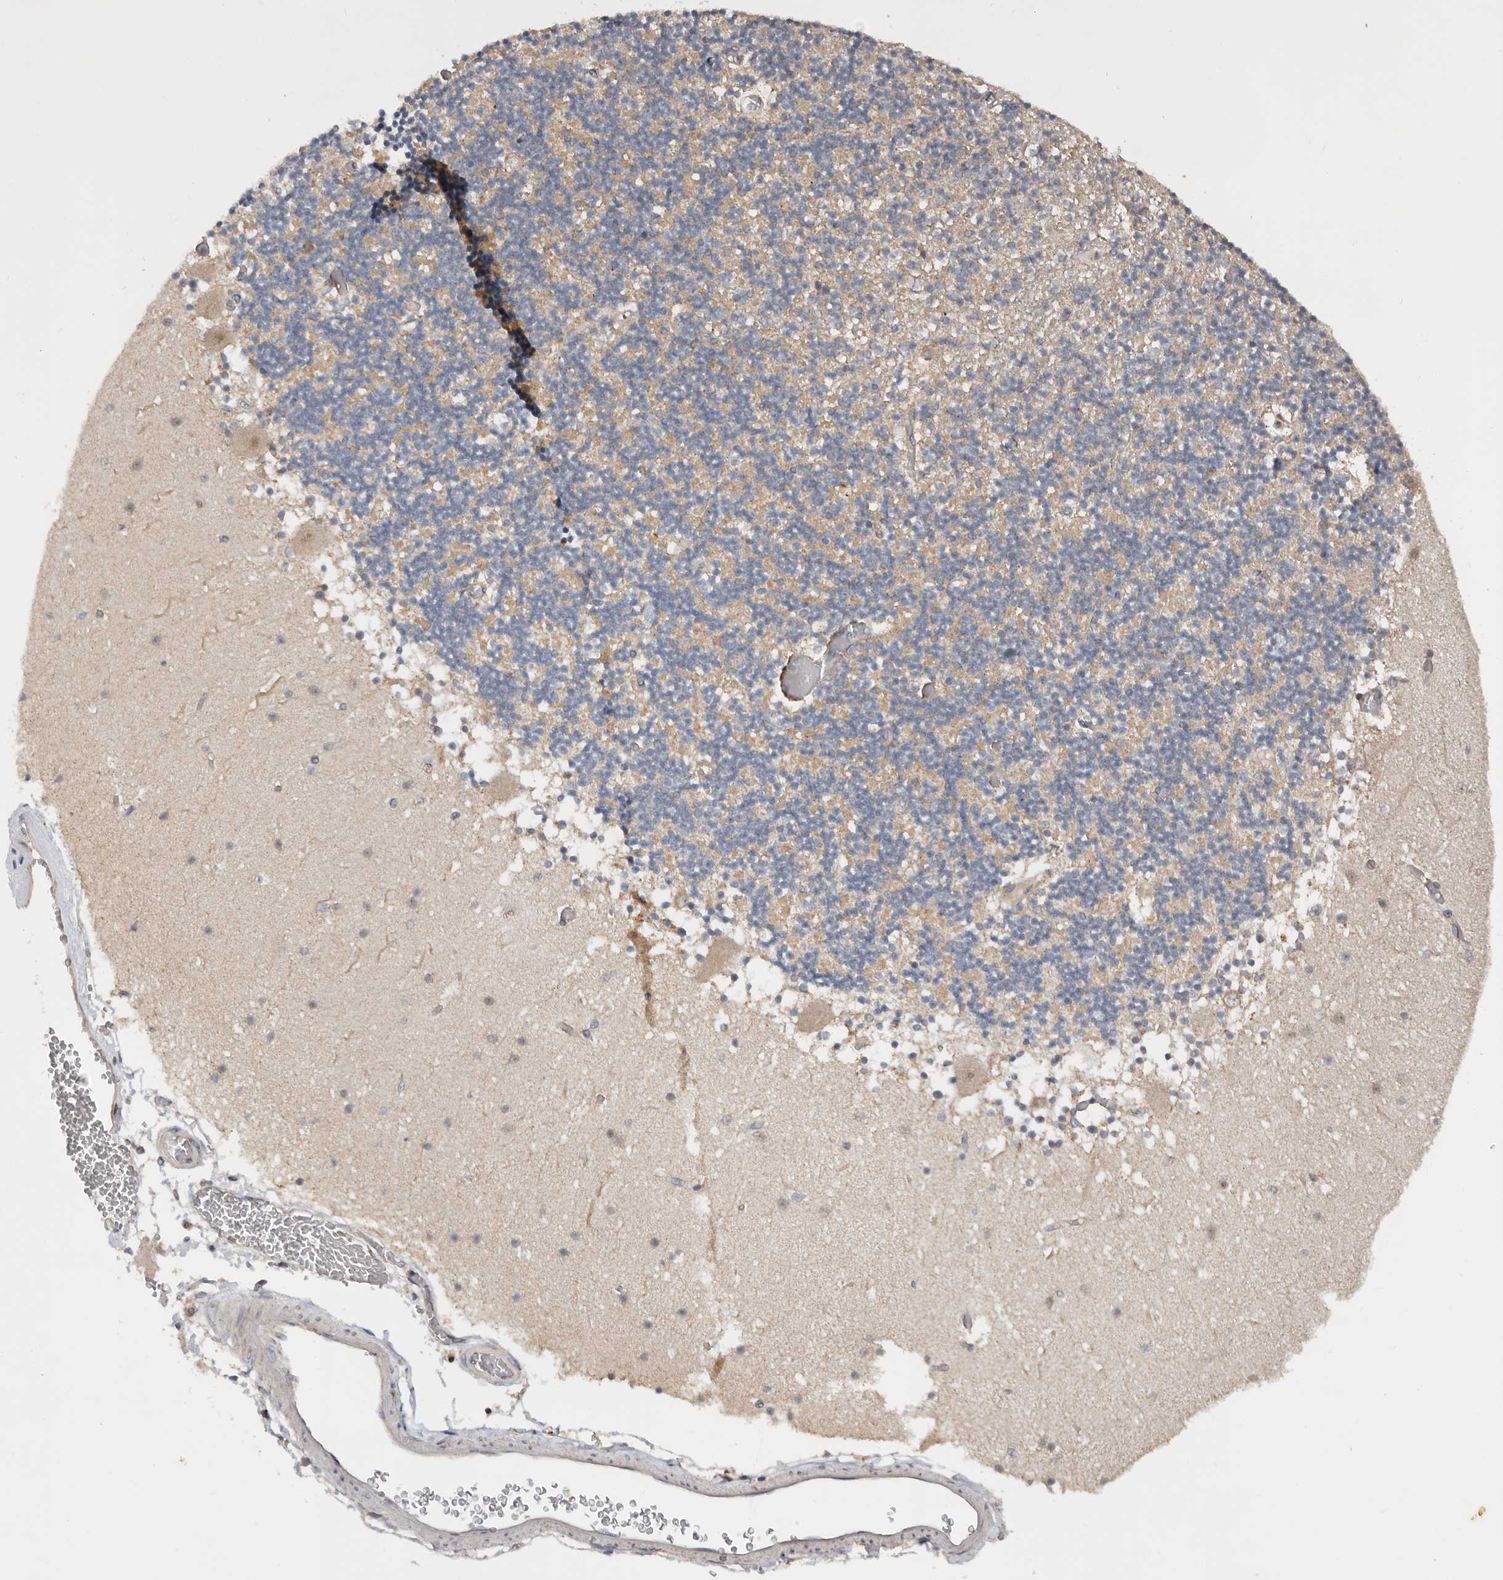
{"staining": {"intensity": "weak", "quantity": "25%-75%", "location": "cytoplasmic/membranous"}, "tissue": "cerebellum", "cell_type": "Cells in granular layer", "image_type": "normal", "snomed": [{"axis": "morphology", "description": "Normal tissue, NOS"}, {"axis": "topography", "description": "Cerebellum"}], "caption": "Brown immunohistochemical staining in normal human cerebellum displays weak cytoplasmic/membranous positivity in about 25%-75% of cells in granular layer.", "gene": "PPP1R42", "patient": {"sex": "female", "age": 28}}